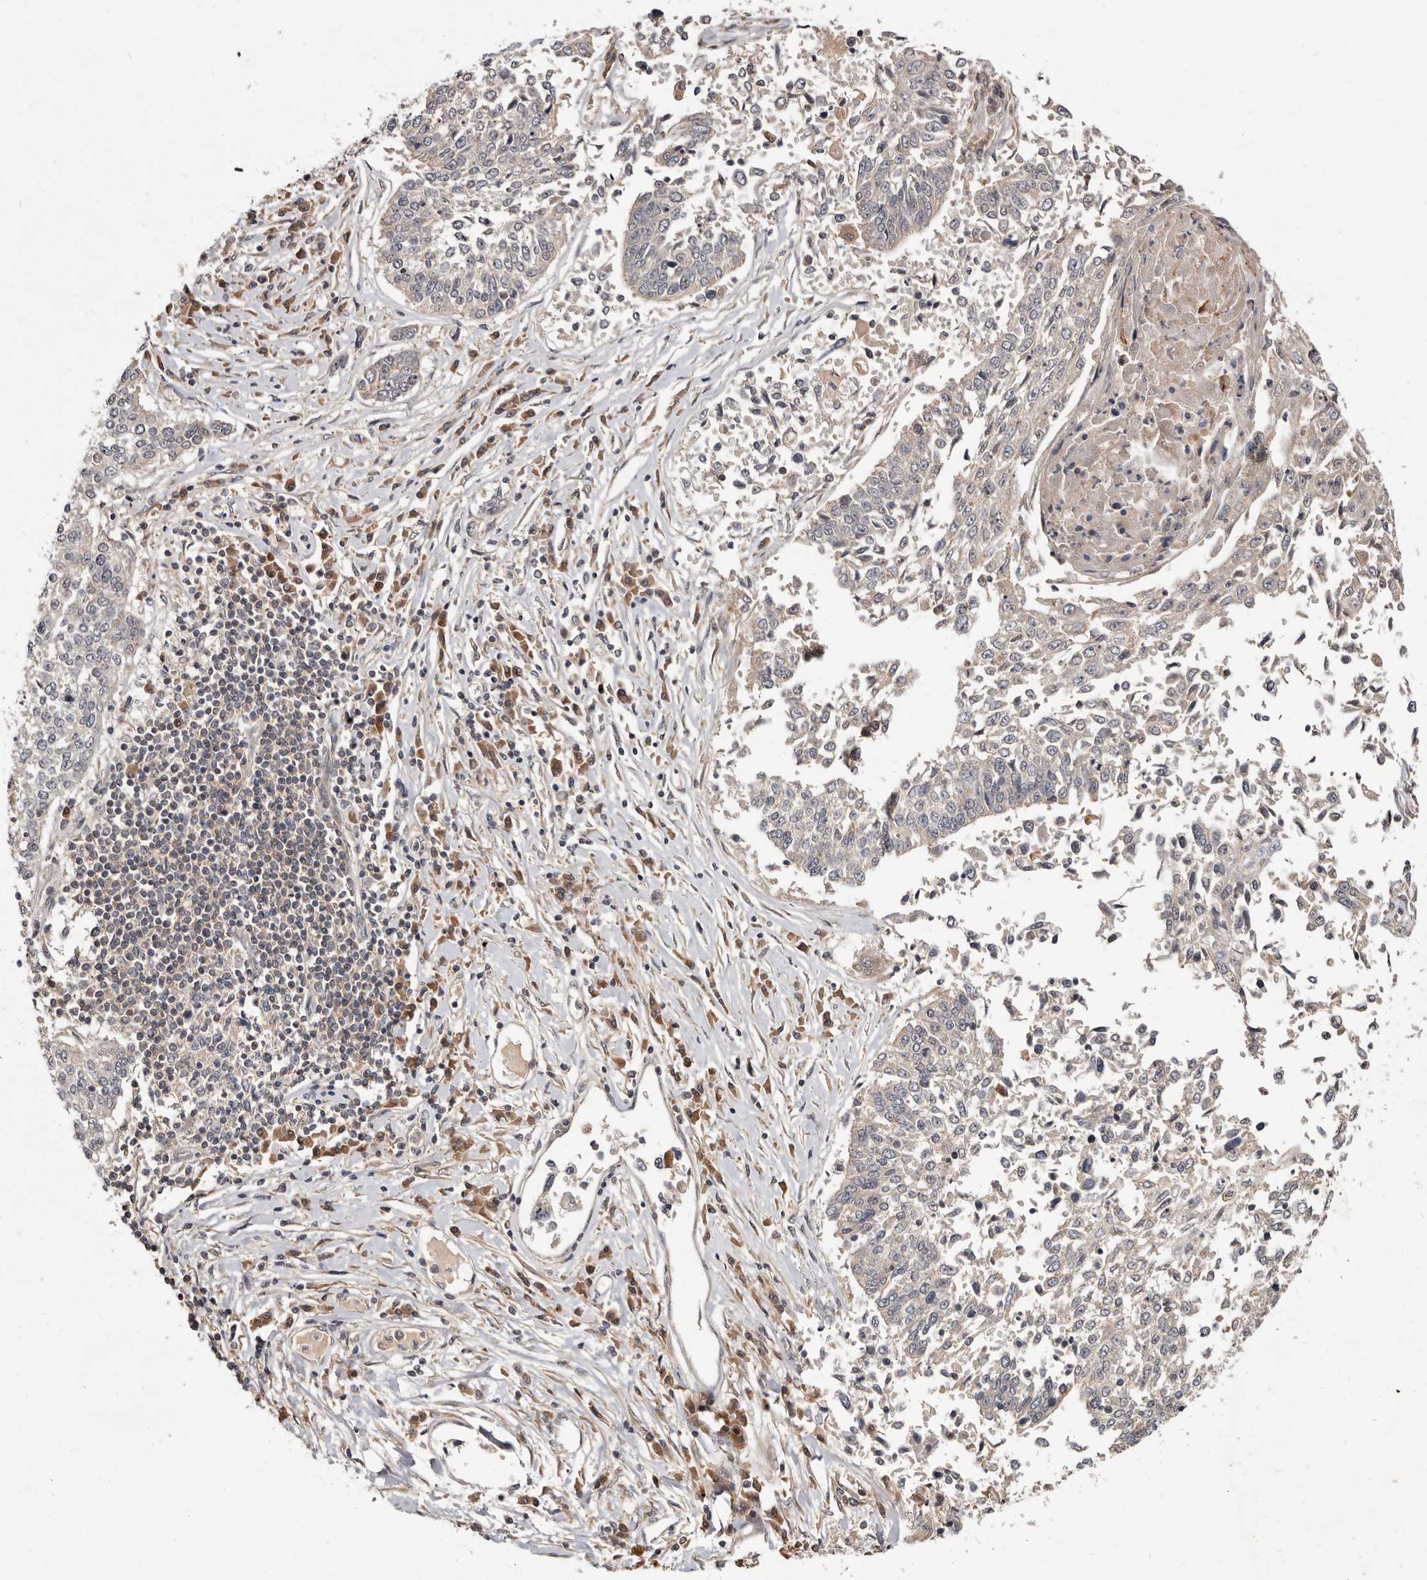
{"staining": {"intensity": "negative", "quantity": "none", "location": "none"}, "tissue": "lung cancer", "cell_type": "Tumor cells", "image_type": "cancer", "snomed": [{"axis": "morphology", "description": "Normal tissue, NOS"}, {"axis": "morphology", "description": "Squamous cell carcinoma, NOS"}, {"axis": "topography", "description": "Cartilage tissue"}, {"axis": "topography", "description": "Lung"}, {"axis": "topography", "description": "Peripheral nerve tissue"}], "caption": "There is no significant expression in tumor cells of lung cancer. (Immunohistochemistry (ihc), brightfield microscopy, high magnification).", "gene": "INAVA", "patient": {"sex": "female", "age": 49}}